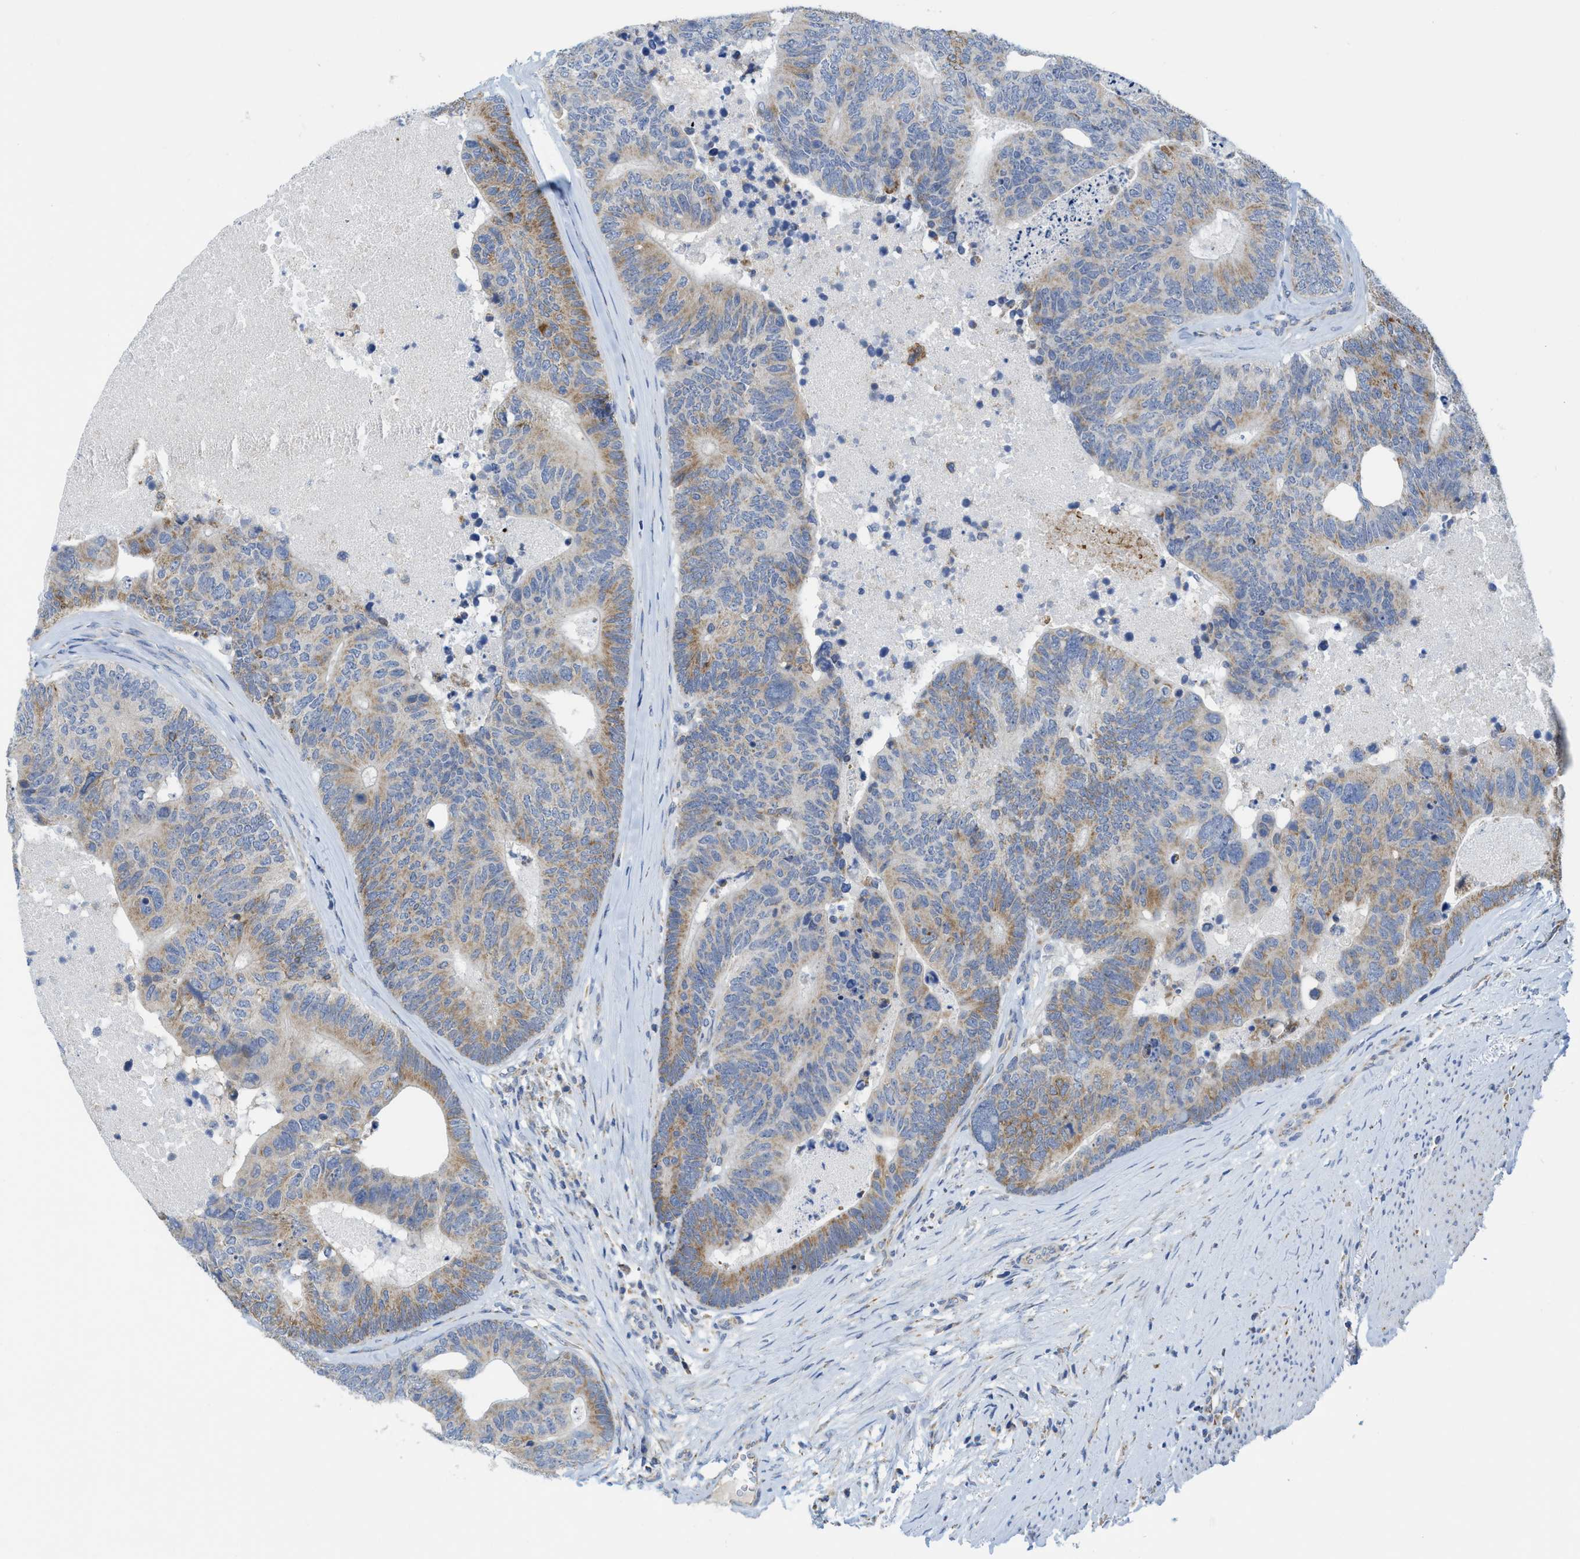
{"staining": {"intensity": "moderate", "quantity": ">75%", "location": "cytoplasmic/membranous"}, "tissue": "colorectal cancer", "cell_type": "Tumor cells", "image_type": "cancer", "snomed": [{"axis": "morphology", "description": "Adenocarcinoma, NOS"}, {"axis": "topography", "description": "Colon"}], "caption": "DAB (3,3'-diaminobenzidine) immunohistochemical staining of human colorectal cancer (adenocarcinoma) demonstrates moderate cytoplasmic/membranous protein expression in approximately >75% of tumor cells. Immunohistochemistry (ihc) stains the protein of interest in brown and the nuclei are stained blue.", "gene": "GATD3", "patient": {"sex": "female", "age": 67}}